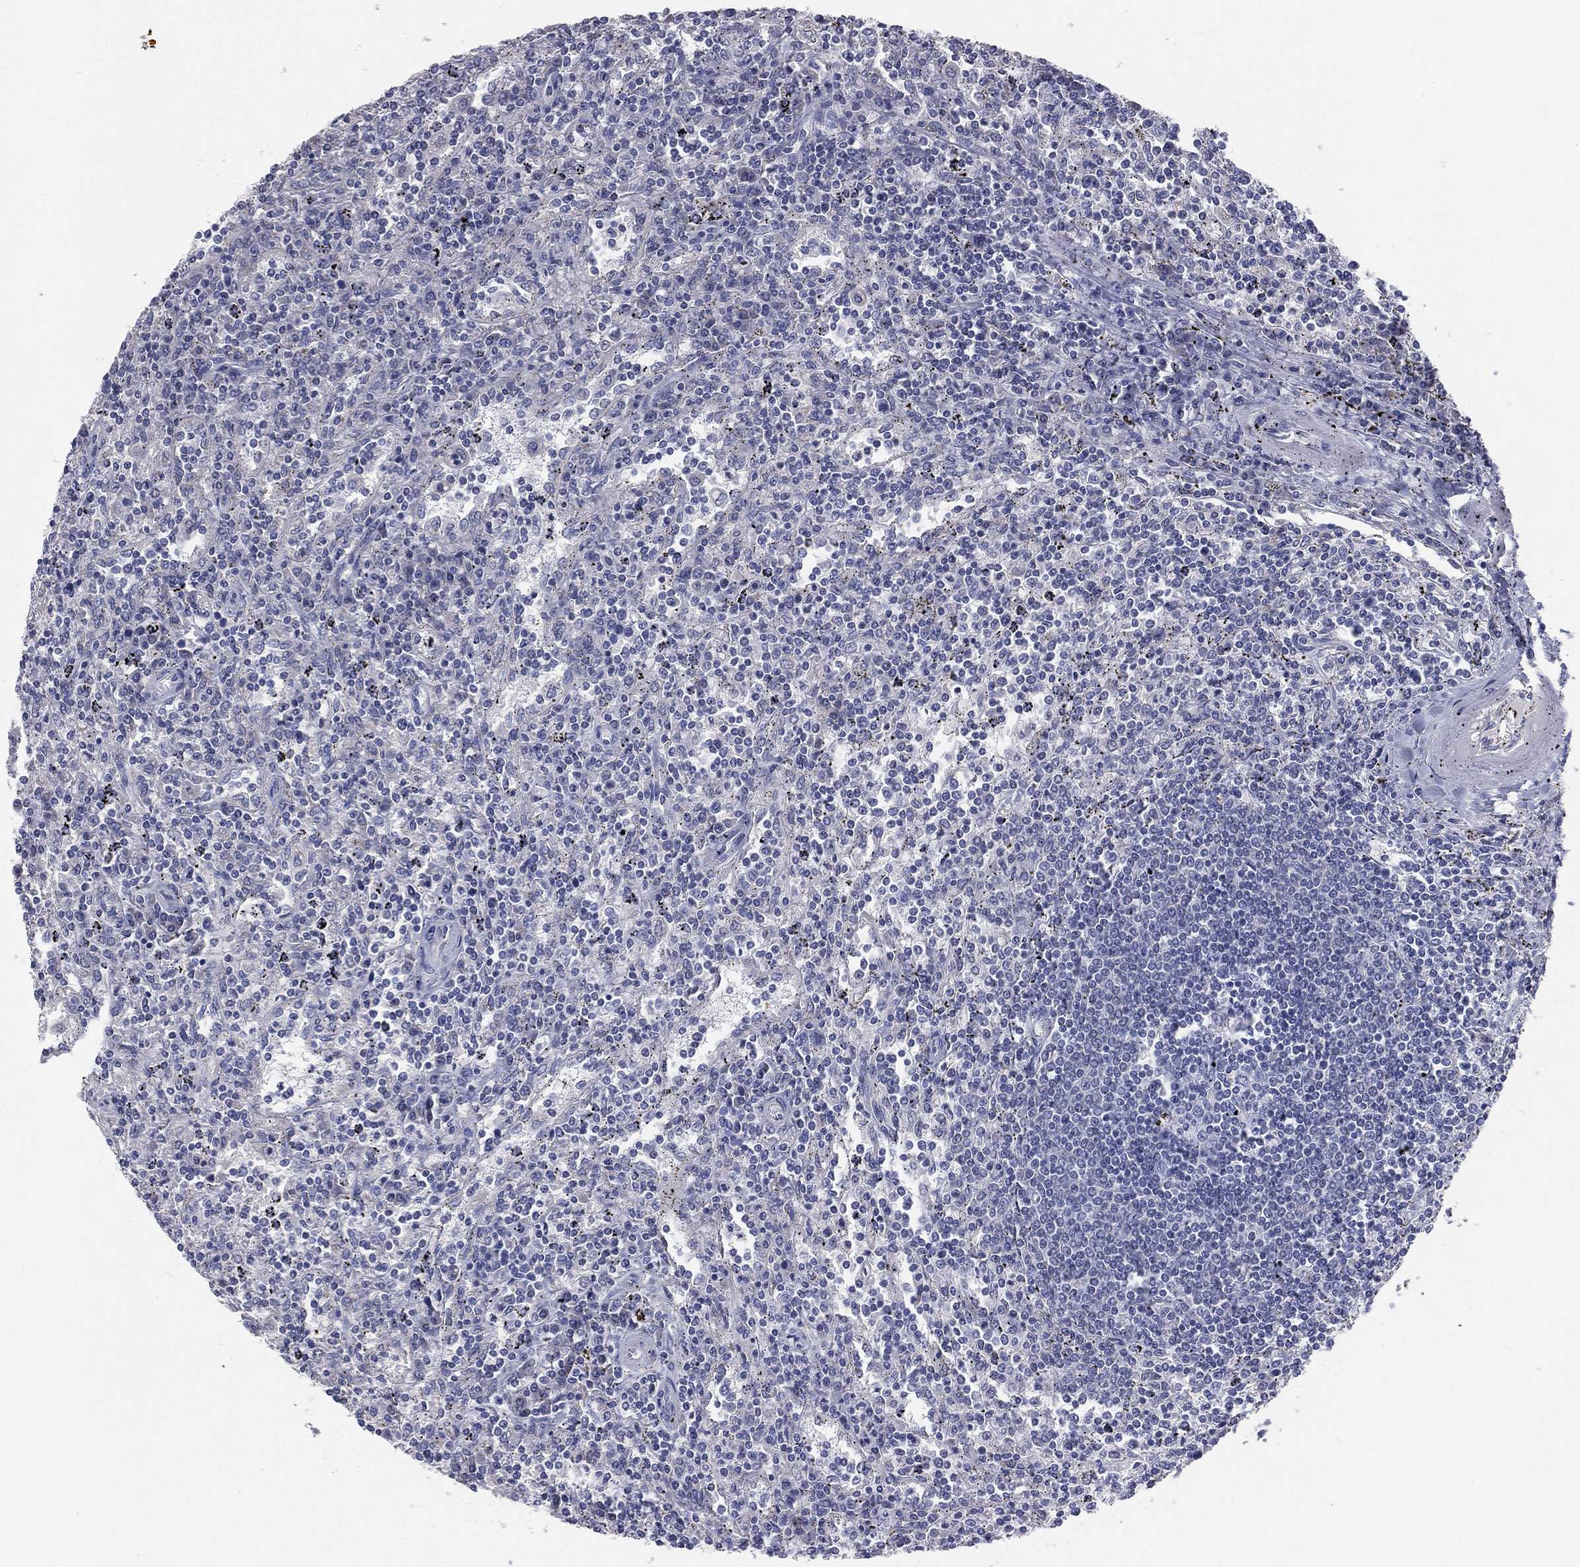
{"staining": {"intensity": "negative", "quantity": "none", "location": "none"}, "tissue": "lymphoma", "cell_type": "Tumor cells", "image_type": "cancer", "snomed": [{"axis": "morphology", "description": "Malignant lymphoma, non-Hodgkin's type, Low grade"}, {"axis": "topography", "description": "Lymph node"}], "caption": "Protein analysis of lymphoma shows no significant expression in tumor cells. The staining is performed using DAB (3,3'-diaminobenzidine) brown chromogen with nuclei counter-stained in using hematoxylin.", "gene": "STK31", "patient": {"sex": "male", "age": 52}}